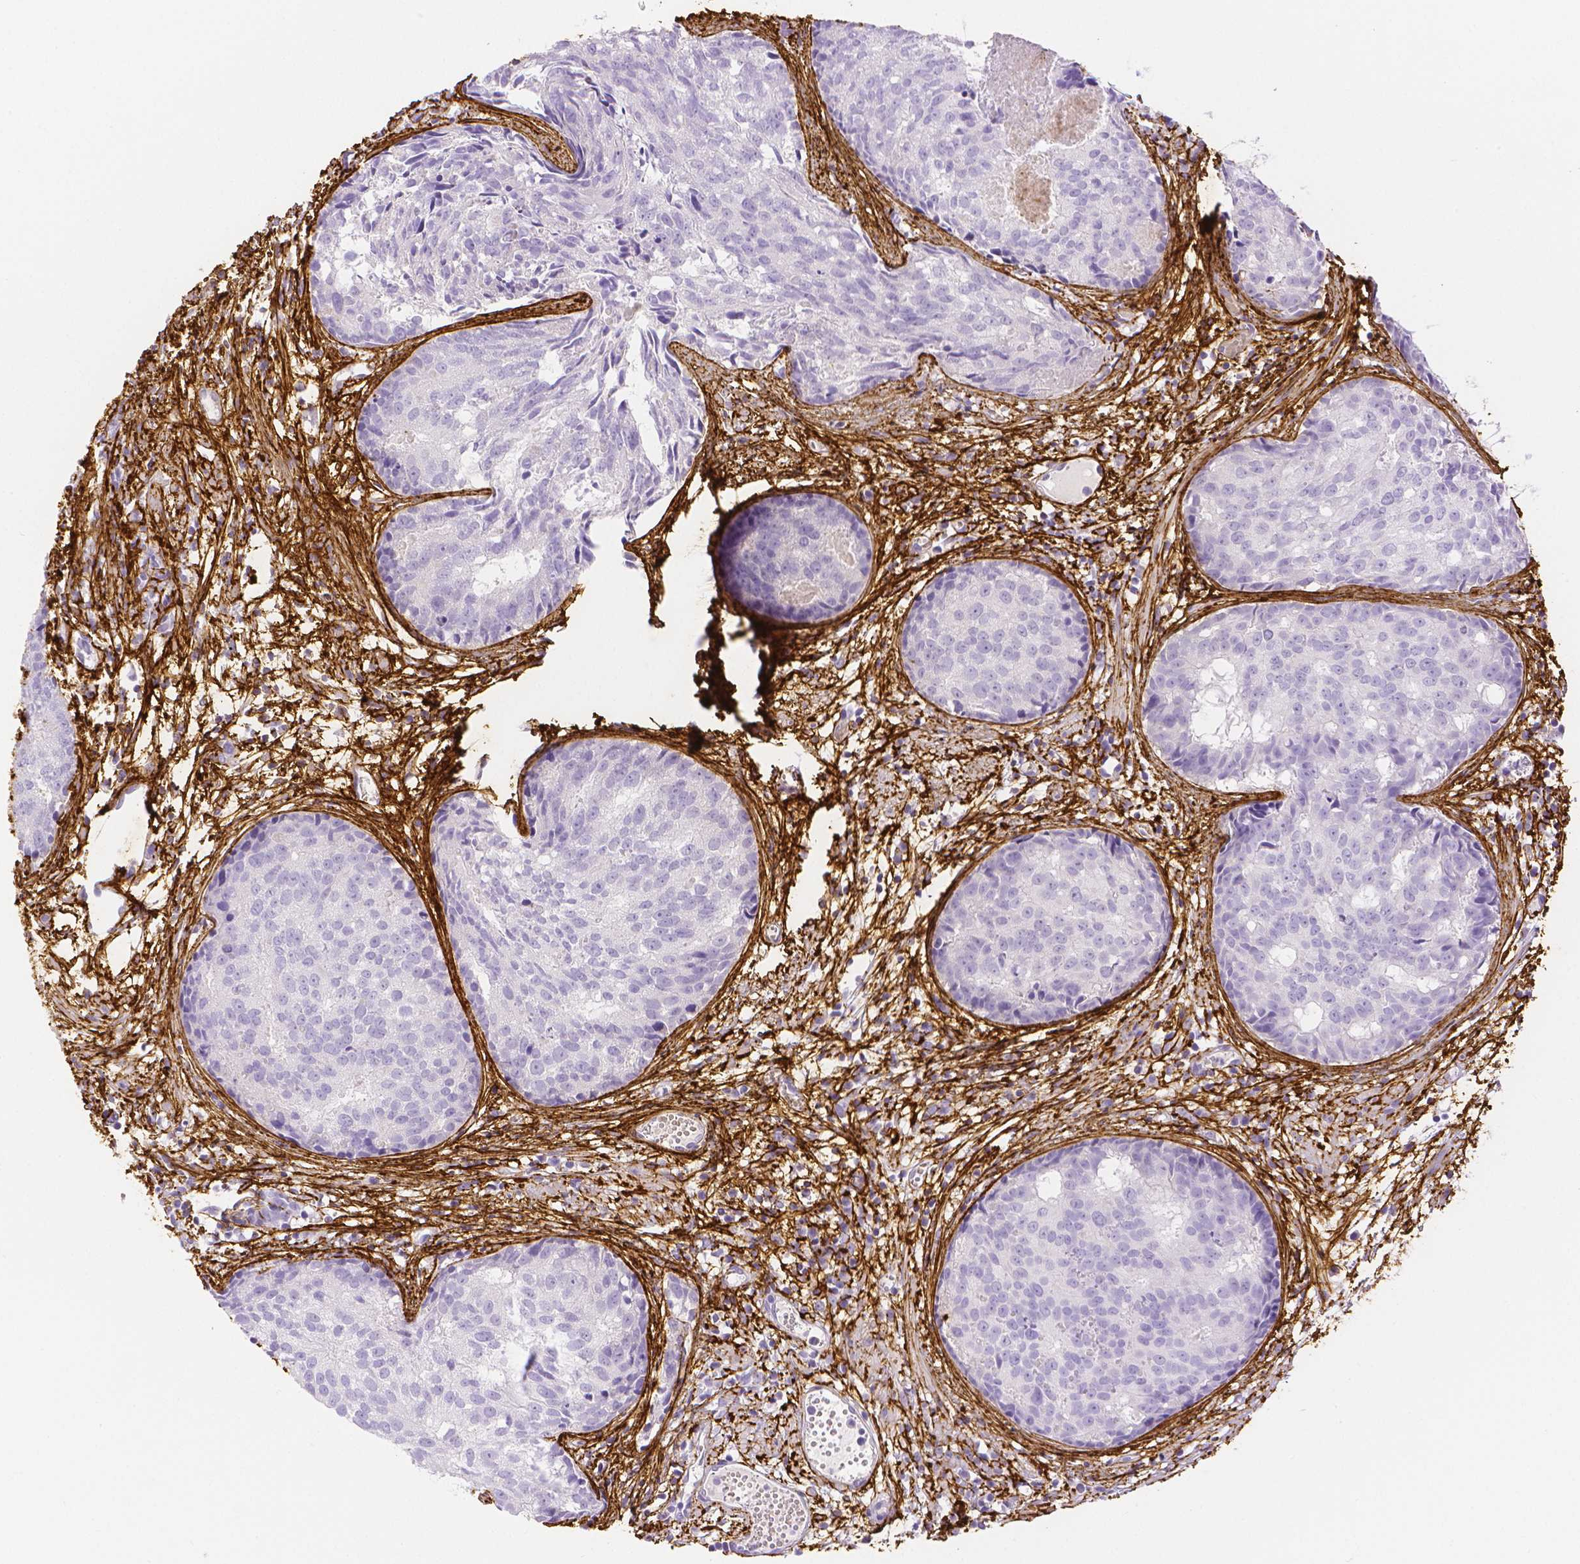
{"staining": {"intensity": "negative", "quantity": "none", "location": "none"}, "tissue": "prostate cancer", "cell_type": "Tumor cells", "image_type": "cancer", "snomed": [{"axis": "morphology", "description": "Adenocarcinoma, High grade"}, {"axis": "topography", "description": "Prostate"}], "caption": "This is an immunohistochemistry (IHC) histopathology image of human adenocarcinoma (high-grade) (prostate). There is no expression in tumor cells.", "gene": "FBN1", "patient": {"sex": "male", "age": 58}}